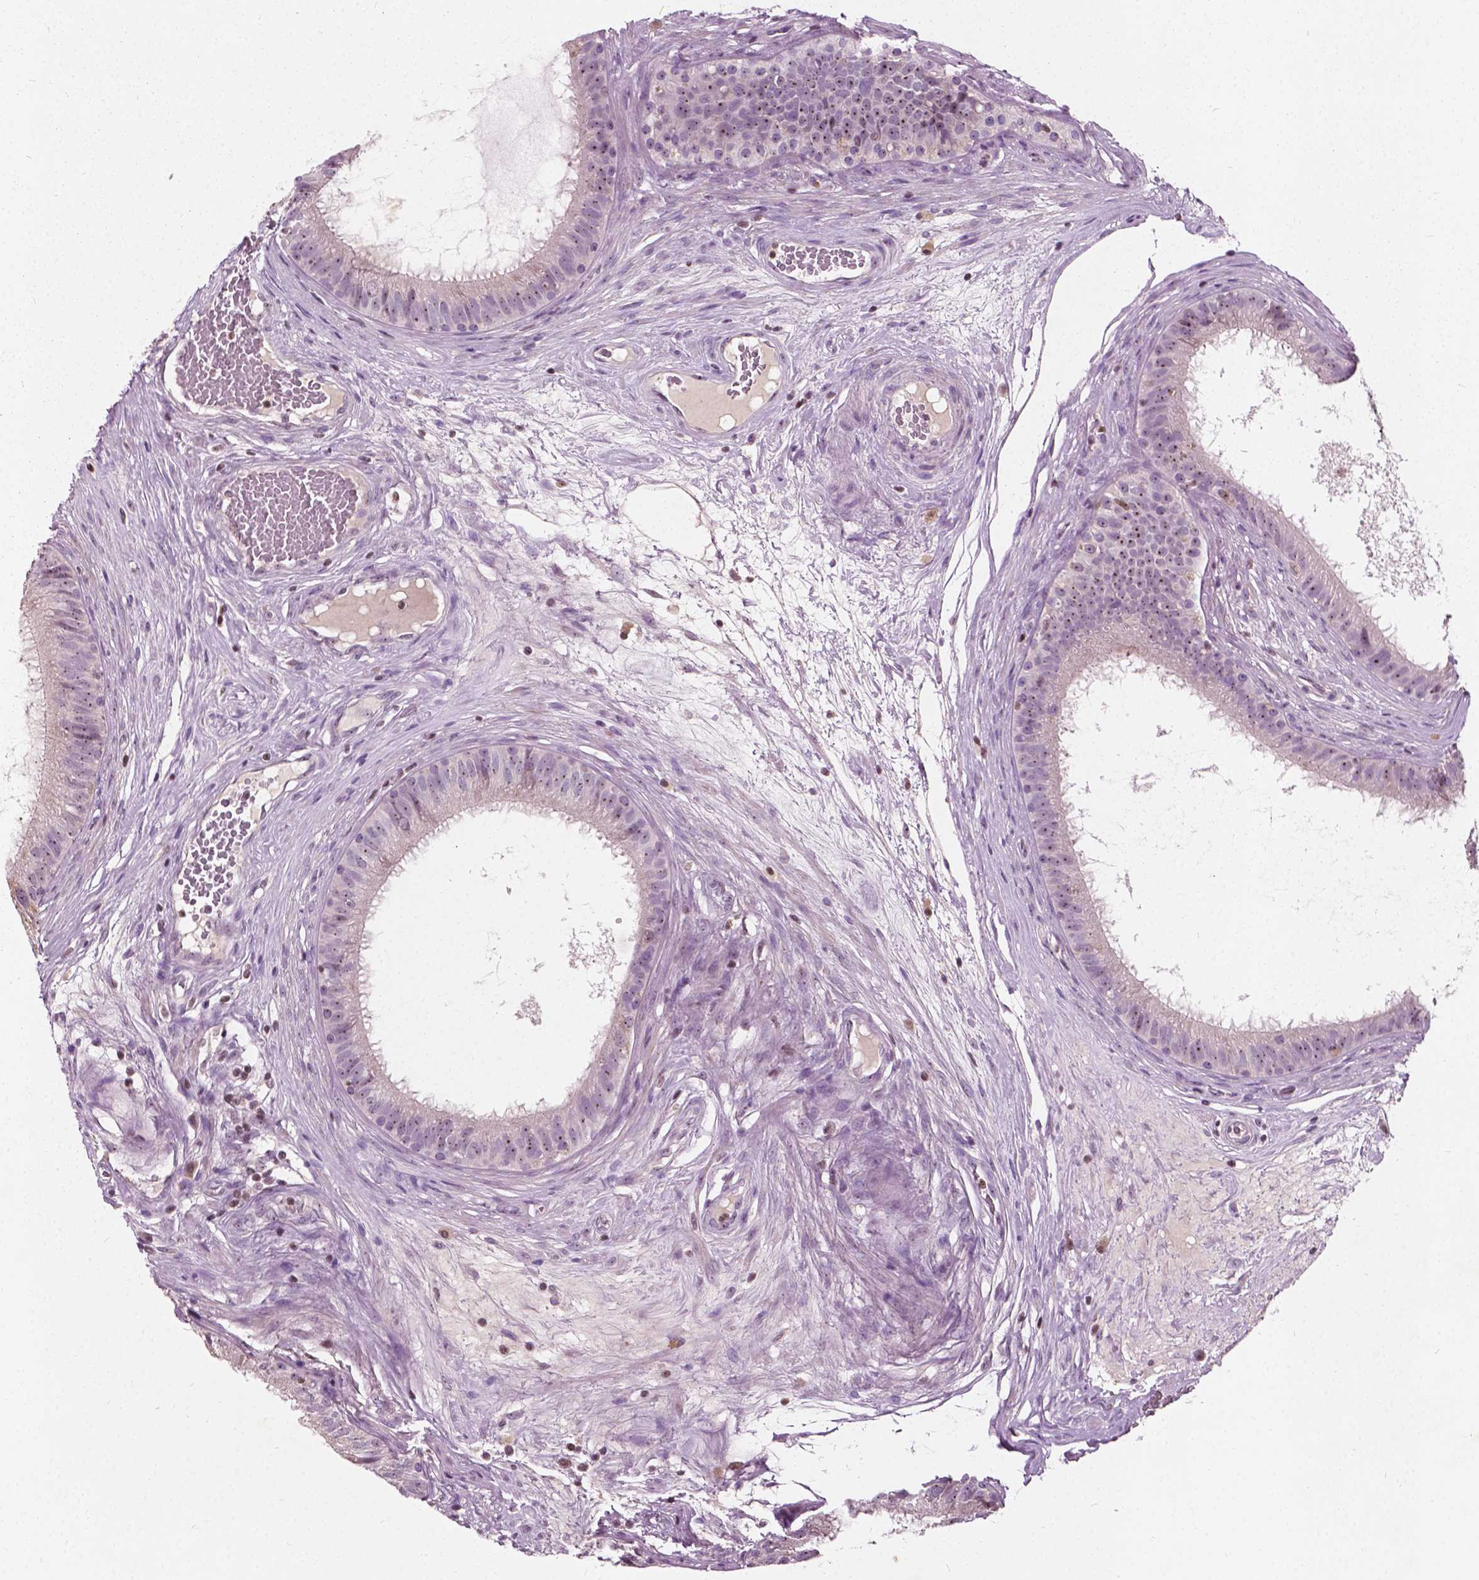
{"staining": {"intensity": "moderate", "quantity": "<25%", "location": "nuclear"}, "tissue": "epididymis", "cell_type": "Glandular cells", "image_type": "normal", "snomed": [{"axis": "morphology", "description": "Normal tissue, NOS"}, {"axis": "topography", "description": "Epididymis"}], "caption": "Immunohistochemistry (IHC) histopathology image of benign epididymis: epididymis stained using immunohistochemistry demonstrates low levels of moderate protein expression localized specifically in the nuclear of glandular cells, appearing as a nuclear brown color.", "gene": "ODF3L2", "patient": {"sex": "male", "age": 59}}